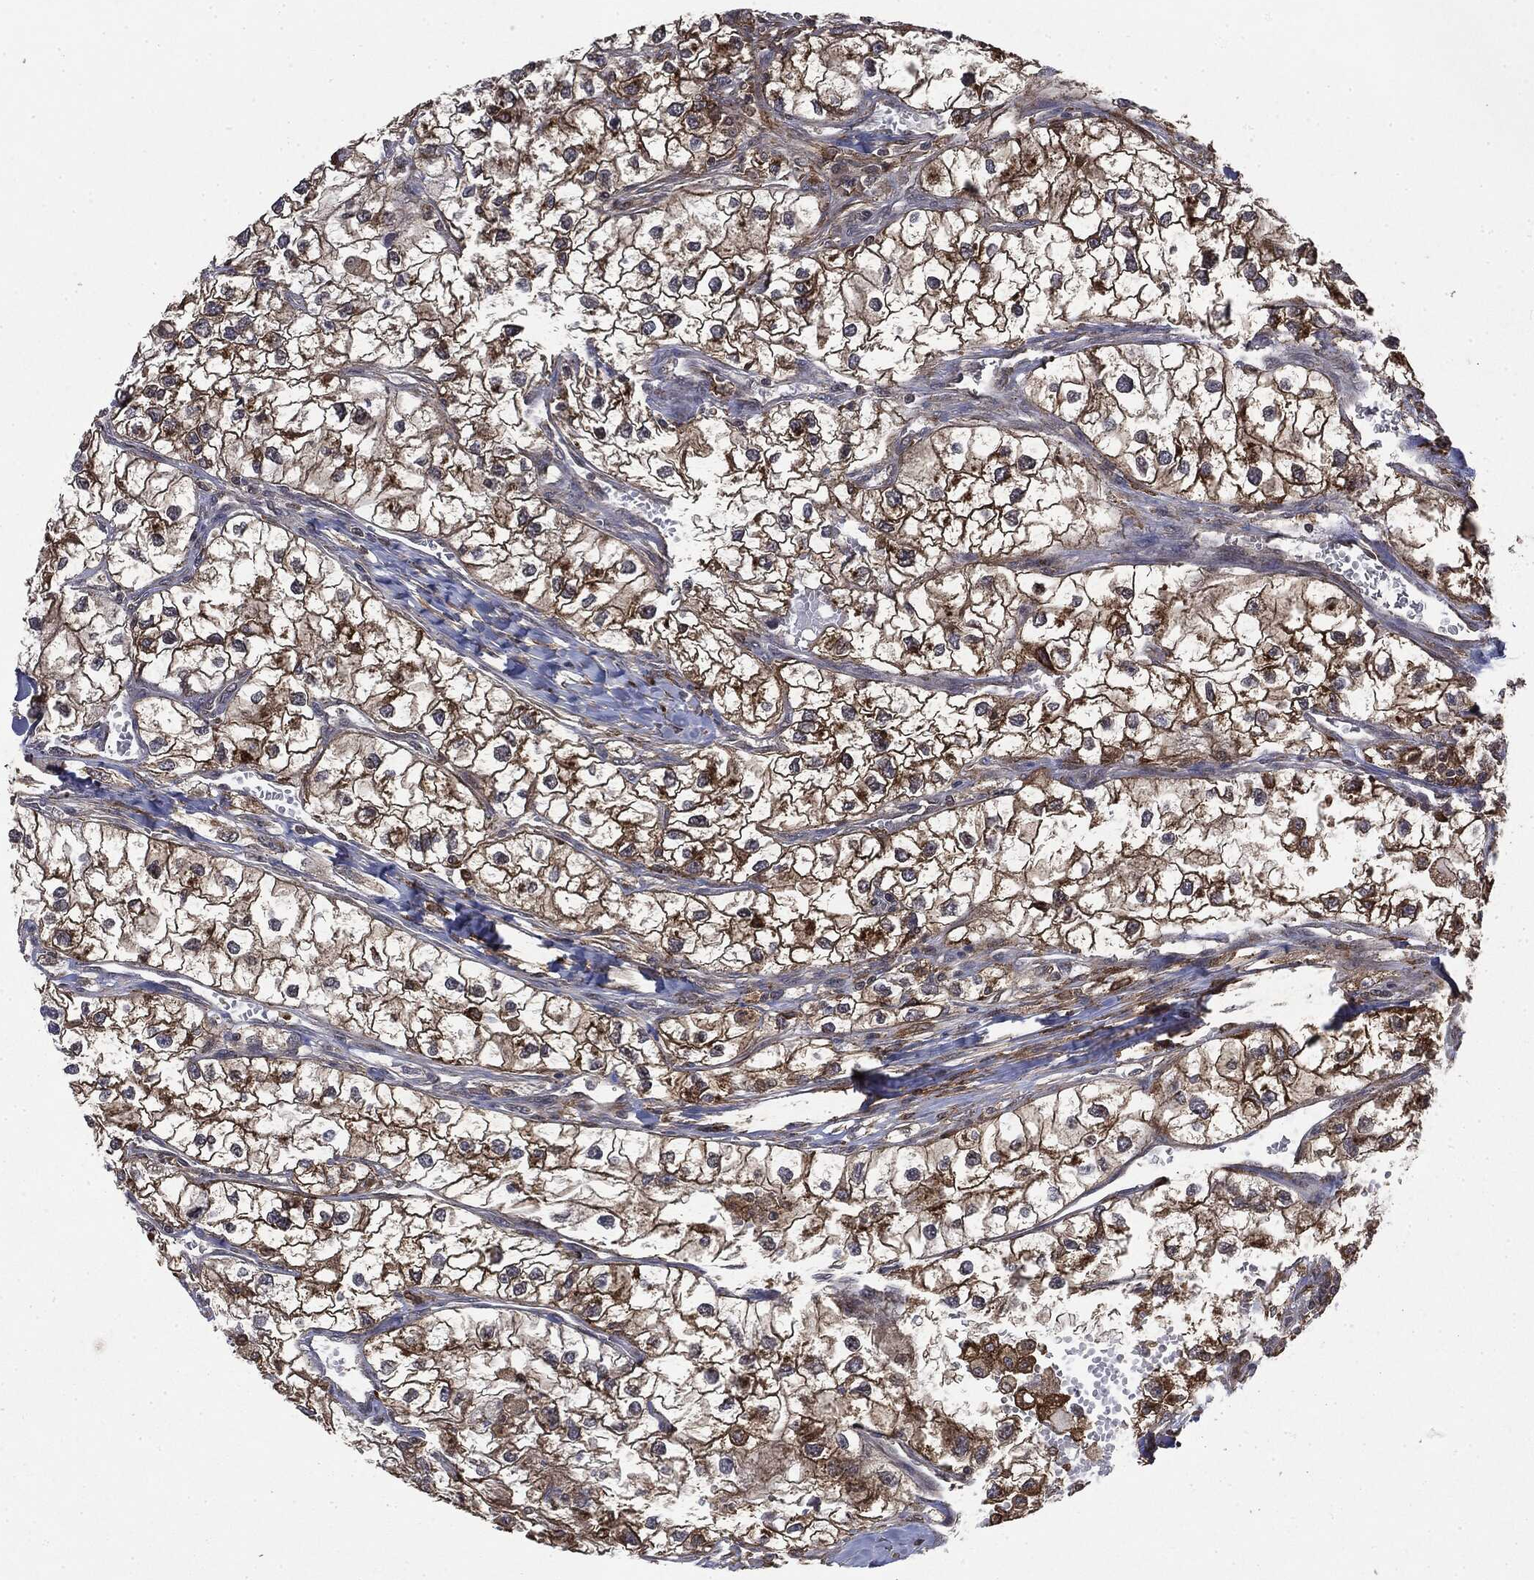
{"staining": {"intensity": "strong", "quantity": ">75%", "location": "cytoplasmic/membranous"}, "tissue": "renal cancer", "cell_type": "Tumor cells", "image_type": "cancer", "snomed": [{"axis": "morphology", "description": "Adenocarcinoma, NOS"}, {"axis": "topography", "description": "Kidney"}], "caption": "Protein analysis of adenocarcinoma (renal) tissue displays strong cytoplasmic/membranous expression in about >75% of tumor cells. The staining was performed using DAB (3,3'-diaminobenzidine), with brown indicating positive protein expression. Nuclei are stained blue with hematoxylin.", "gene": "SNX5", "patient": {"sex": "male", "age": 59}}